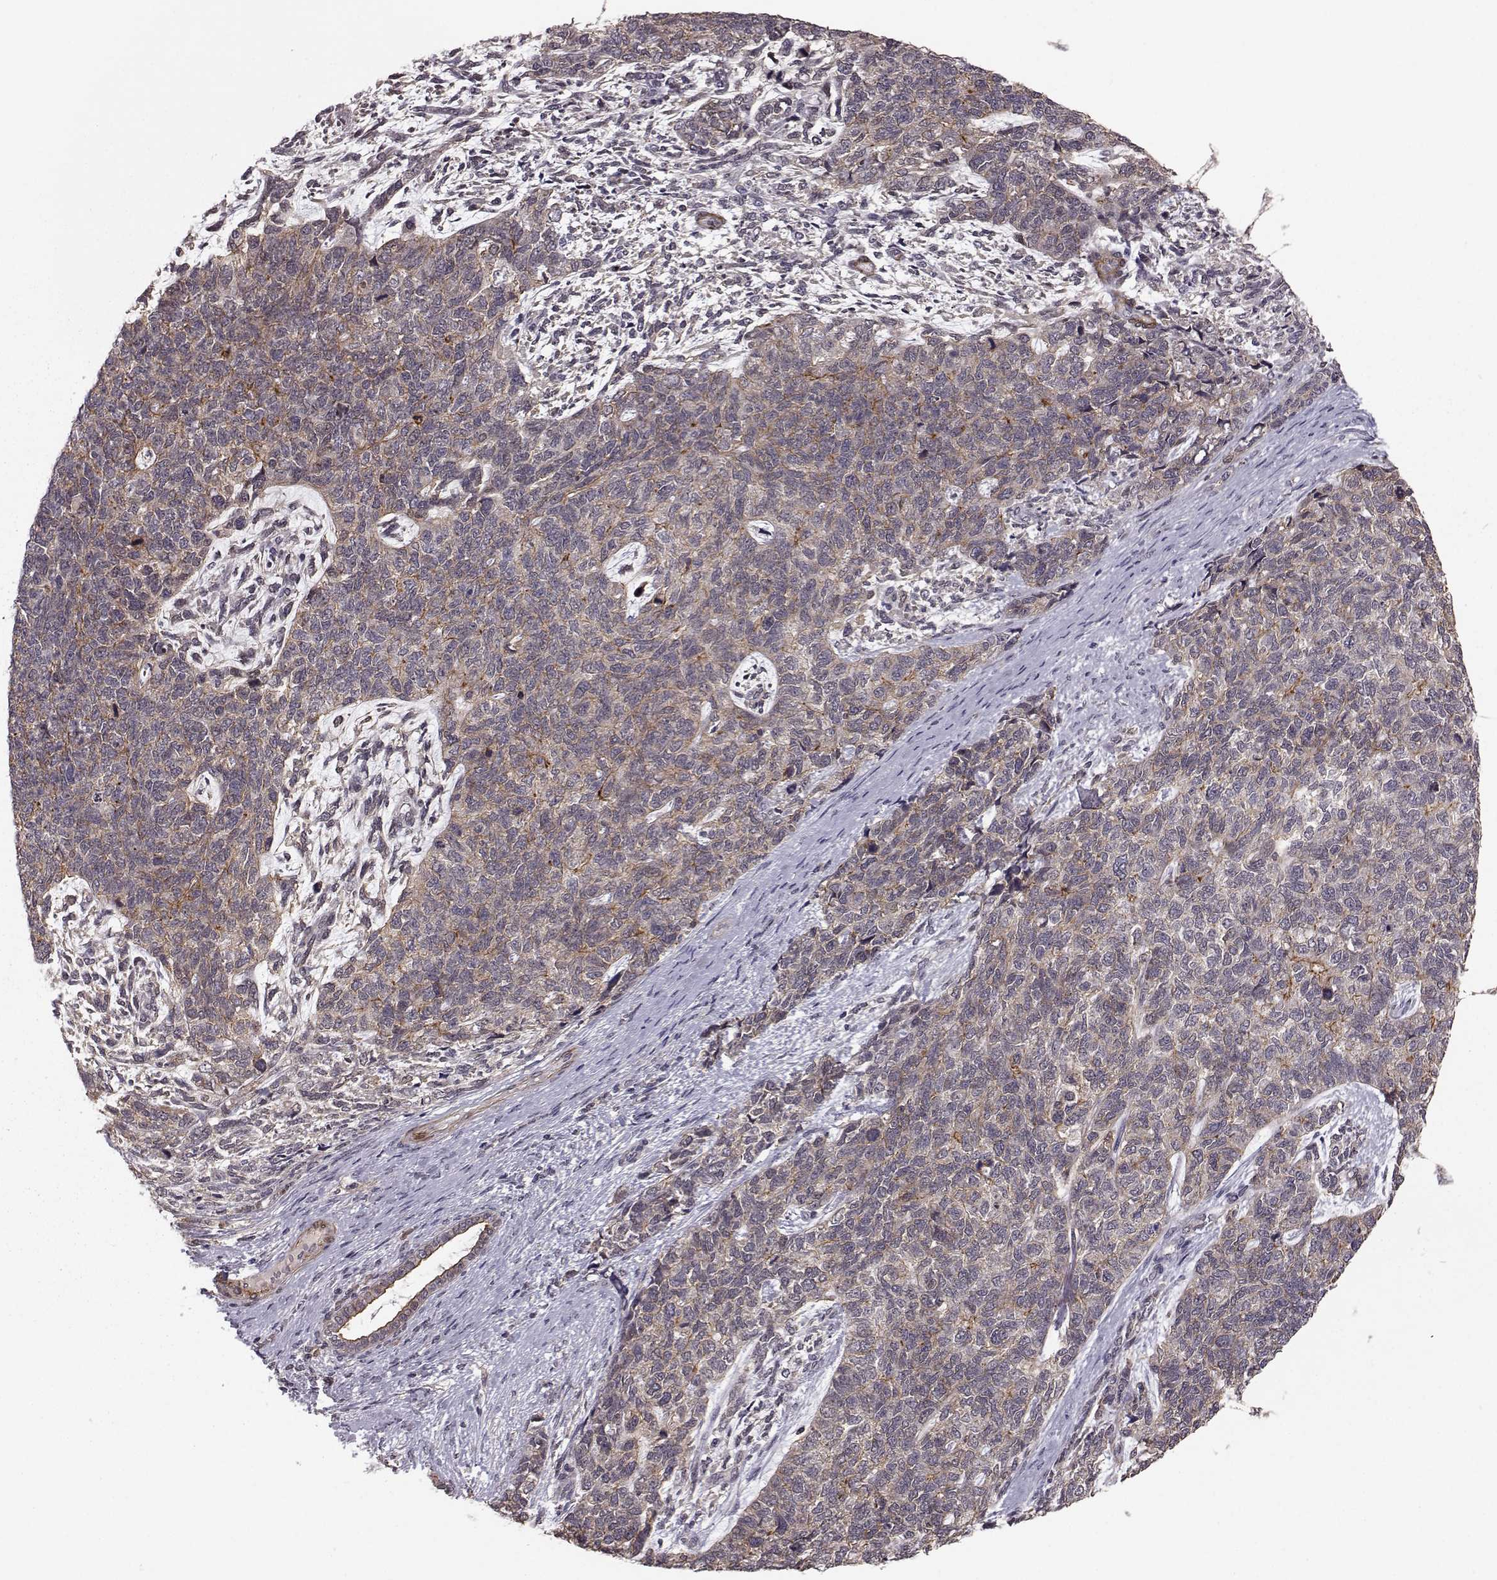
{"staining": {"intensity": "moderate", "quantity": "<25%", "location": "cytoplasmic/membranous"}, "tissue": "cervical cancer", "cell_type": "Tumor cells", "image_type": "cancer", "snomed": [{"axis": "morphology", "description": "Squamous cell carcinoma, NOS"}, {"axis": "topography", "description": "Cervix"}], "caption": "Approximately <25% of tumor cells in human squamous cell carcinoma (cervical) display moderate cytoplasmic/membranous protein positivity as visualized by brown immunohistochemical staining.", "gene": "PLEKHG3", "patient": {"sex": "female", "age": 63}}